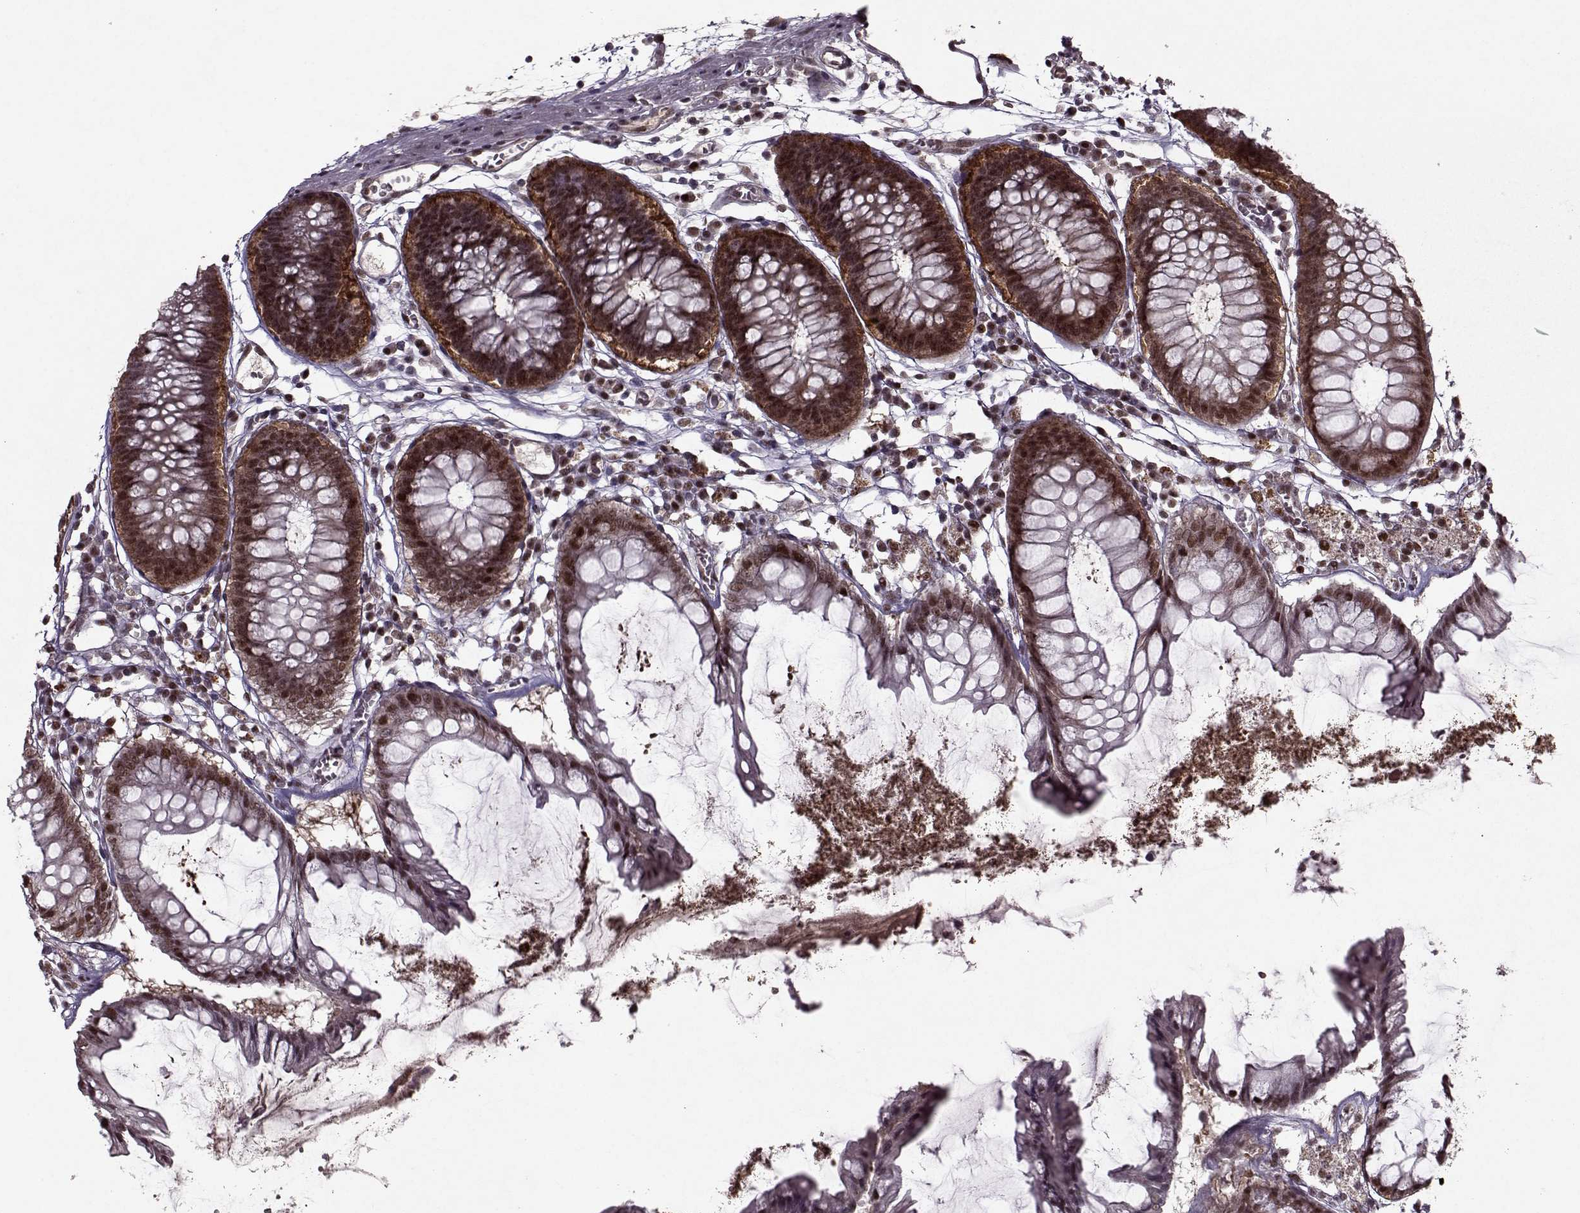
{"staining": {"intensity": "weak", "quantity": ">75%", "location": "nuclear"}, "tissue": "colon", "cell_type": "Endothelial cells", "image_type": "normal", "snomed": [{"axis": "morphology", "description": "Normal tissue, NOS"}, {"axis": "morphology", "description": "Adenocarcinoma, NOS"}, {"axis": "topography", "description": "Colon"}], "caption": "High-power microscopy captured an immunohistochemistry (IHC) image of benign colon, revealing weak nuclear positivity in about >75% of endothelial cells. The staining was performed using DAB to visualize the protein expression in brown, while the nuclei were stained in blue with hematoxylin (Magnification: 20x).", "gene": "PSMA7", "patient": {"sex": "male", "age": 65}}